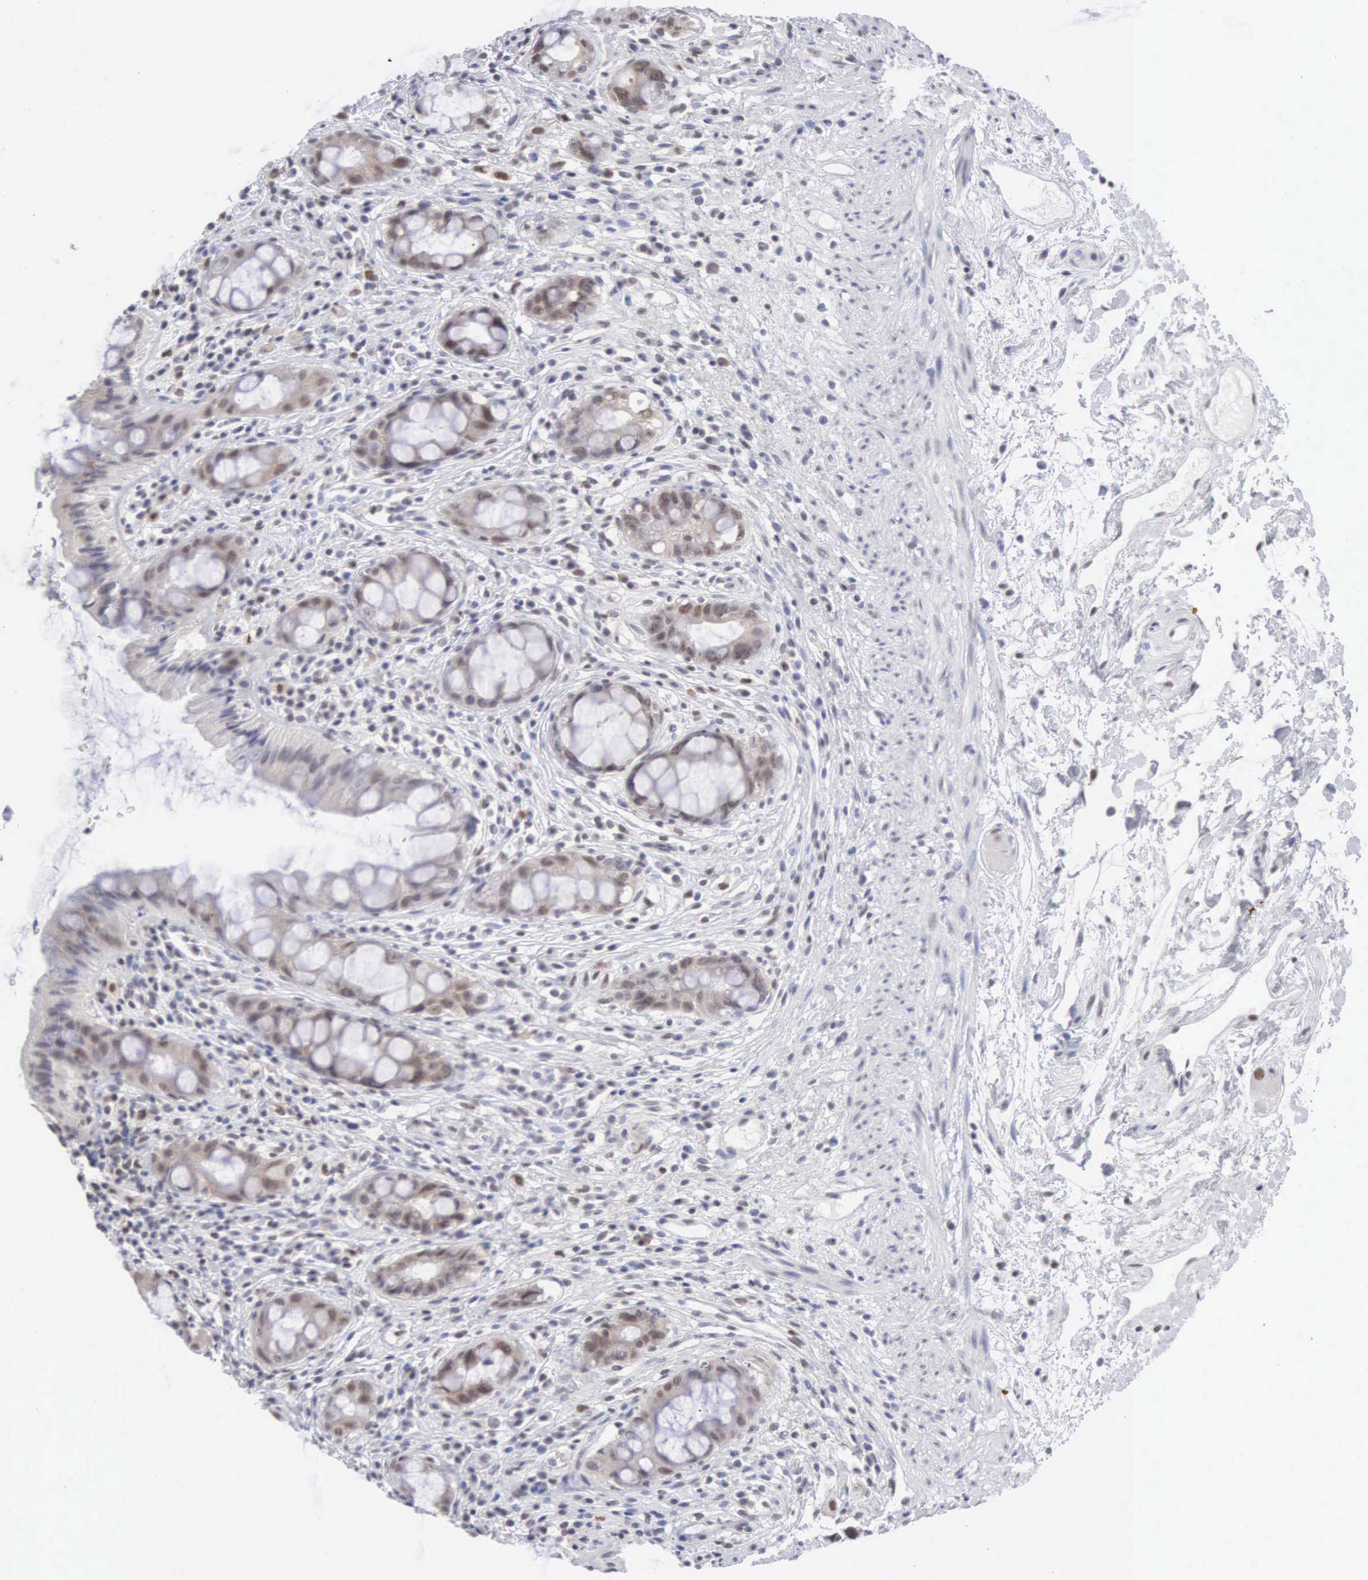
{"staining": {"intensity": "moderate", "quantity": "25%-75%", "location": "nuclear"}, "tissue": "rectum", "cell_type": "Glandular cells", "image_type": "normal", "snomed": [{"axis": "morphology", "description": "Normal tissue, NOS"}, {"axis": "topography", "description": "Rectum"}], "caption": "DAB immunohistochemical staining of normal rectum demonstrates moderate nuclear protein positivity in approximately 25%-75% of glandular cells. Using DAB (3,3'-diaminobenzidine) (brown) and hematoxylin (blue) stains, captured at high magnification using brightfield microscopy.", "gene": "MNAT1", "patient": {"sex": "female", "age": 60}}